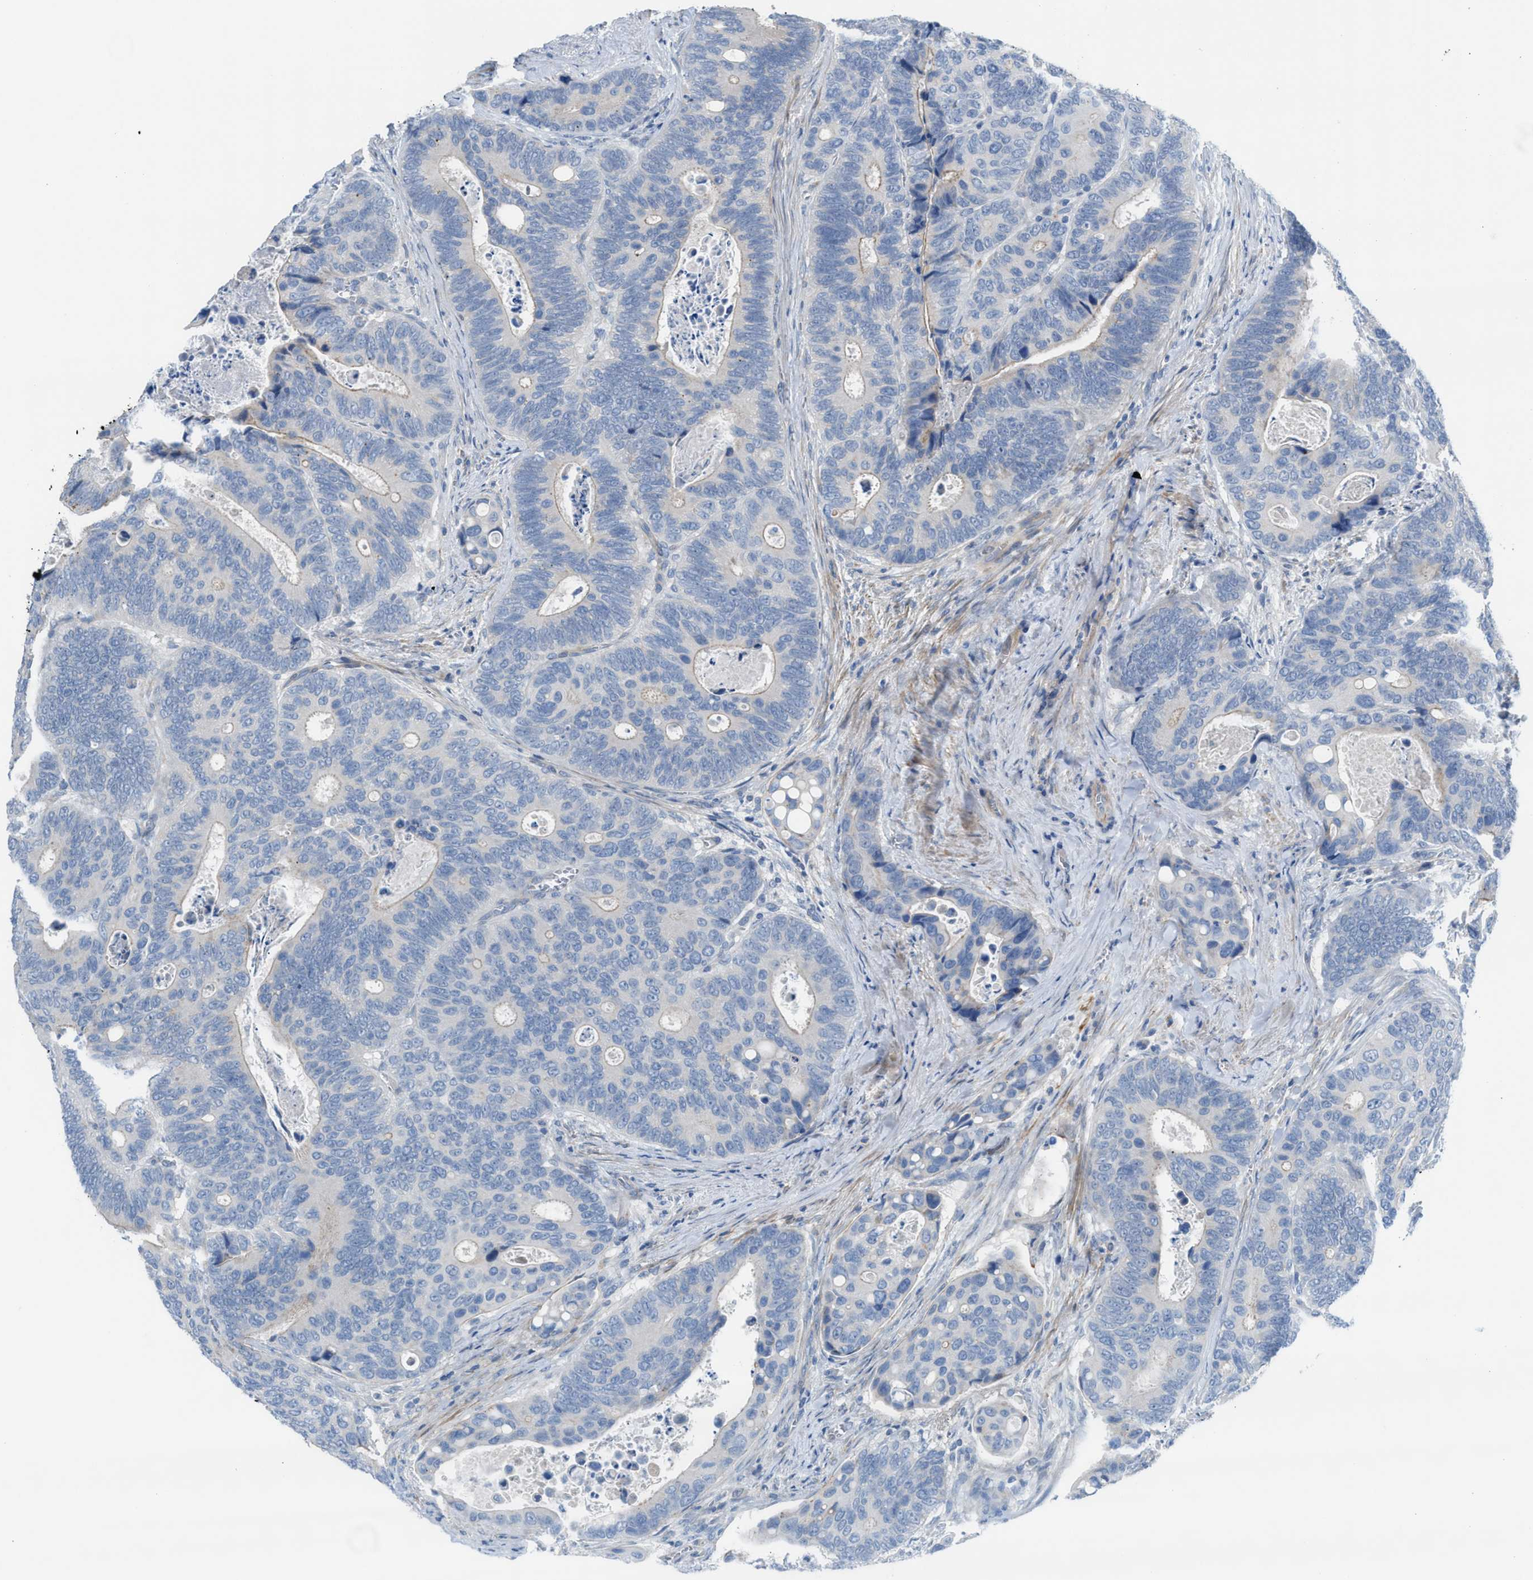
{"staining": {"intensity": "negative", "quantity": "none", "location": "none"}, "tissue": "colorectal cancer", "cell_type": "Tumor cells", "image_type": "cancer", "snomed": [{"axis": "morphology", "description": "Inflammation, NOS"}, {"axis": "morphology", "description": "Adenocarcinoma, NOS"}, {"axis": "topography", "description": "Colon"}], "caption": "The immunohistochemistry photomicrograph has no significant expression in tumor cells of adenocarcinoma (colorectal) tissue.", "gene": "ASPA", "patient": {"sex": "male", "age": 72}}